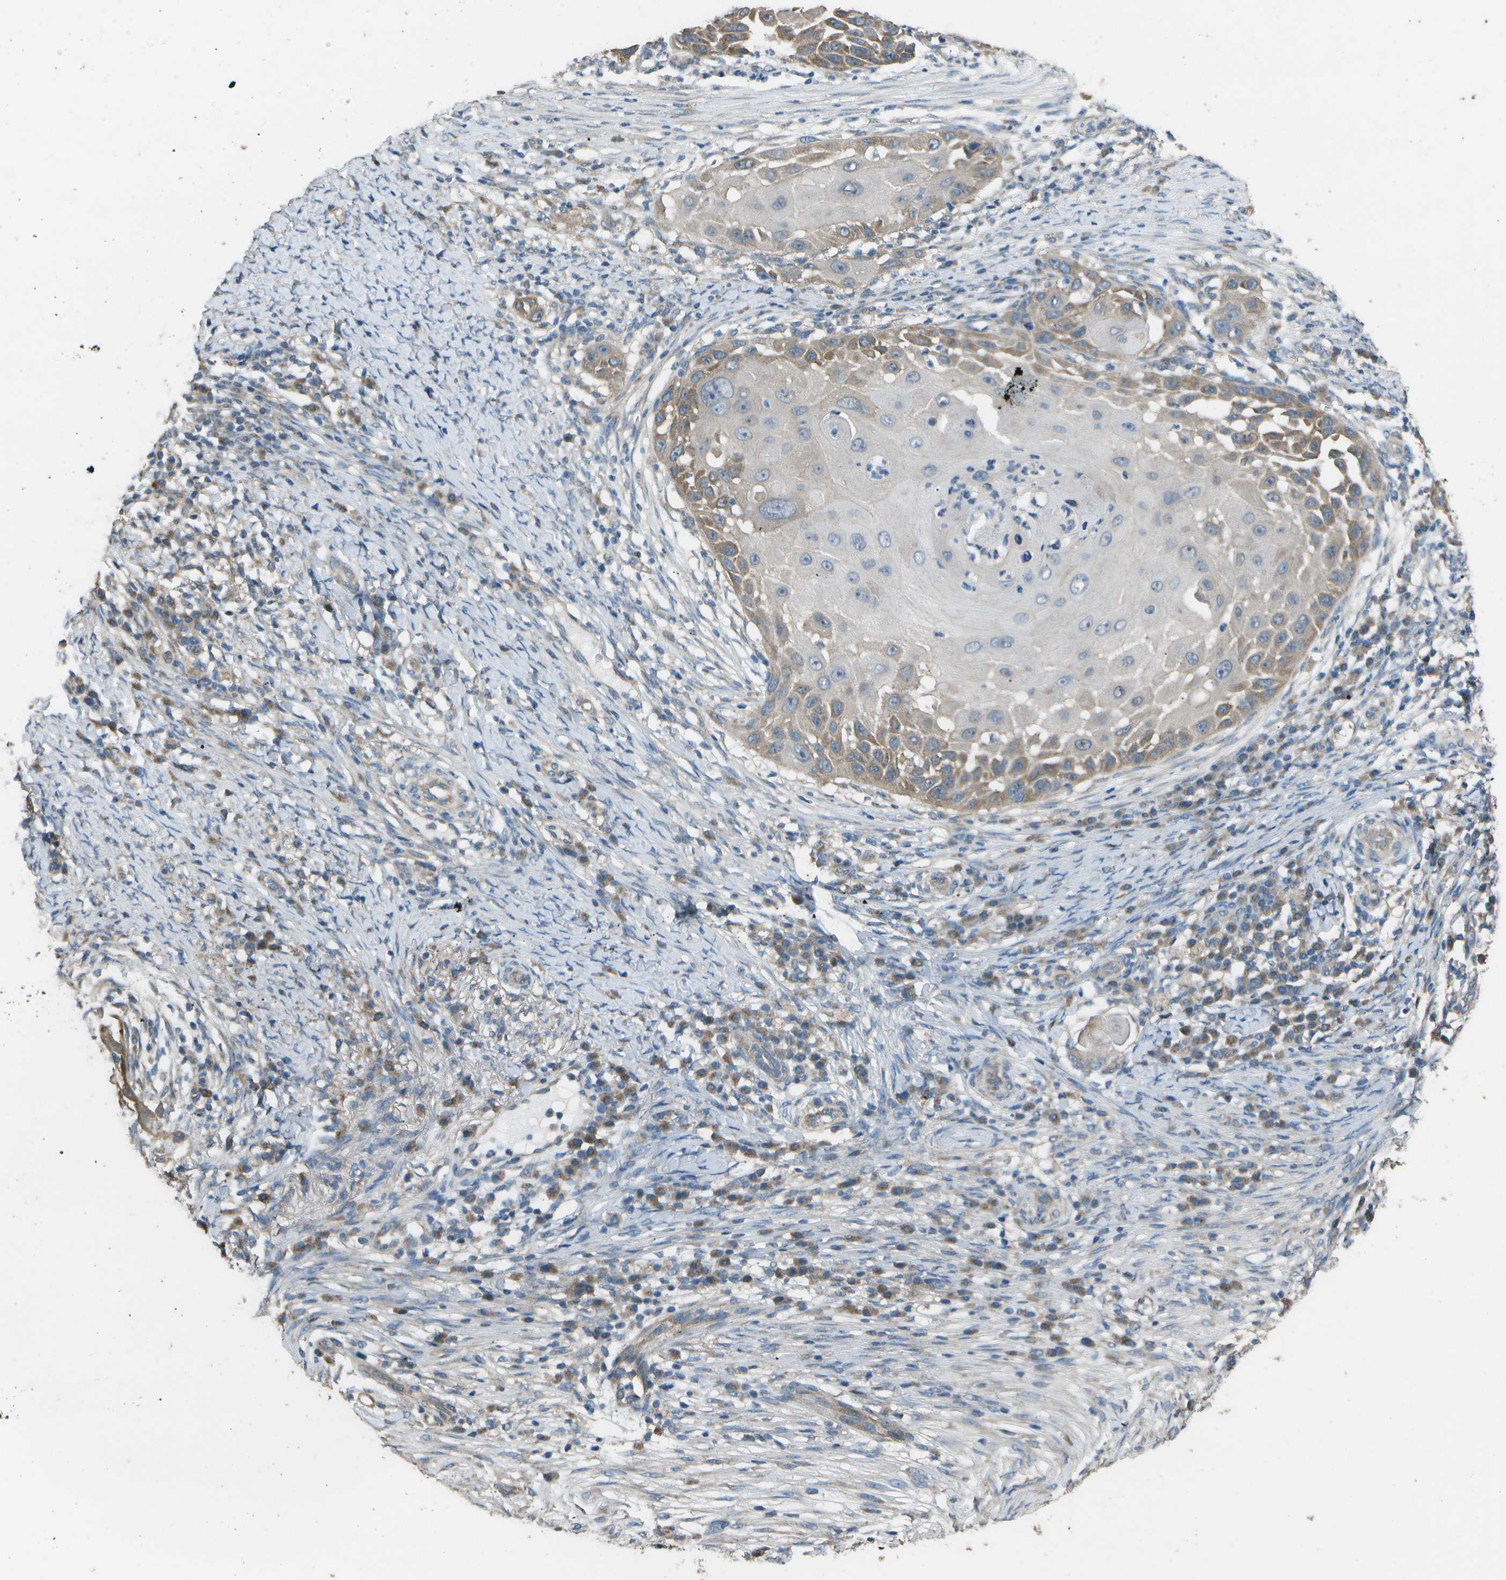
{"staining": {"intensity": "weak", "quantity": ">75%", "location": "cytoplasmic/membranous"}, "tissue": "skin cancer", "cell_type": "Tumor cells", "image_type": "cancer", "snomed": [{"axis": "morphology", "description": "Squamous cell carcinoma, NOS"}, {"axis": "topography", "description": "Skin"}], "caption": "Squamous cell carcinoma (skin) stained with a brown dye demonstrates weak cytoplasmic/membranous positive expression in about >75% of tumor cells.", "gene": "CLNS1A", "patient": {"sex": "female", "age": 44}}